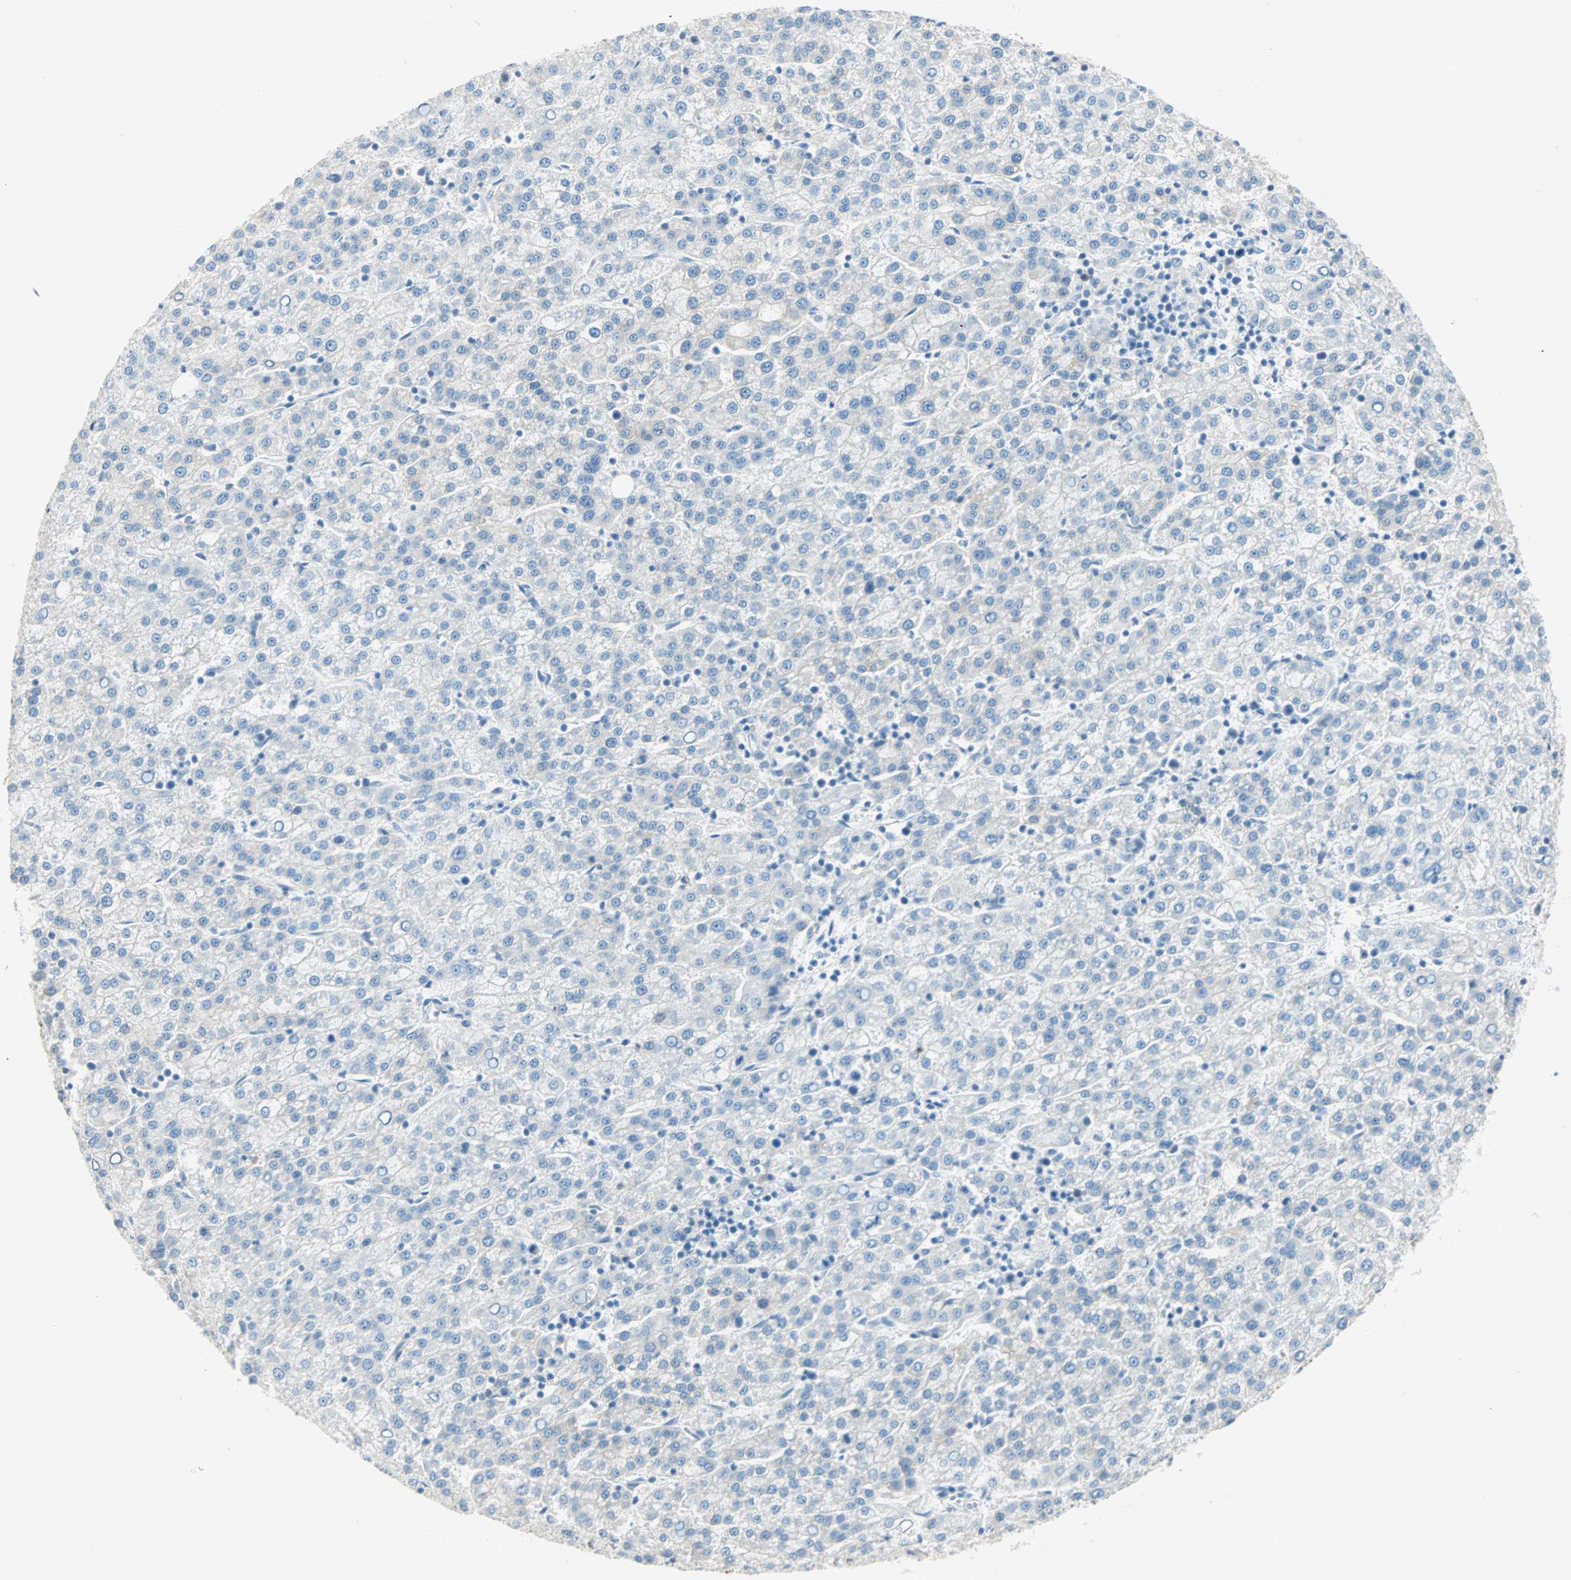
{"staining": {"intensity": "negative", "quantity": "none", "location": "none"}, "tissue": "liver cancer", "cell_type": "Tumor cells", "image_type": "cancer", "snomed": [{"axis": "morphology", "description": "Carcinoma, Hepatocellular, NOS"}, {"axis": "topography", "description": "Liver"}], "caption": "Histopathology image shows no significant protein staining in tumor cells of liver hepatocellular carcinoma.", "gene": "ATF6", "patient": {"sex": "female", "age": 58}}